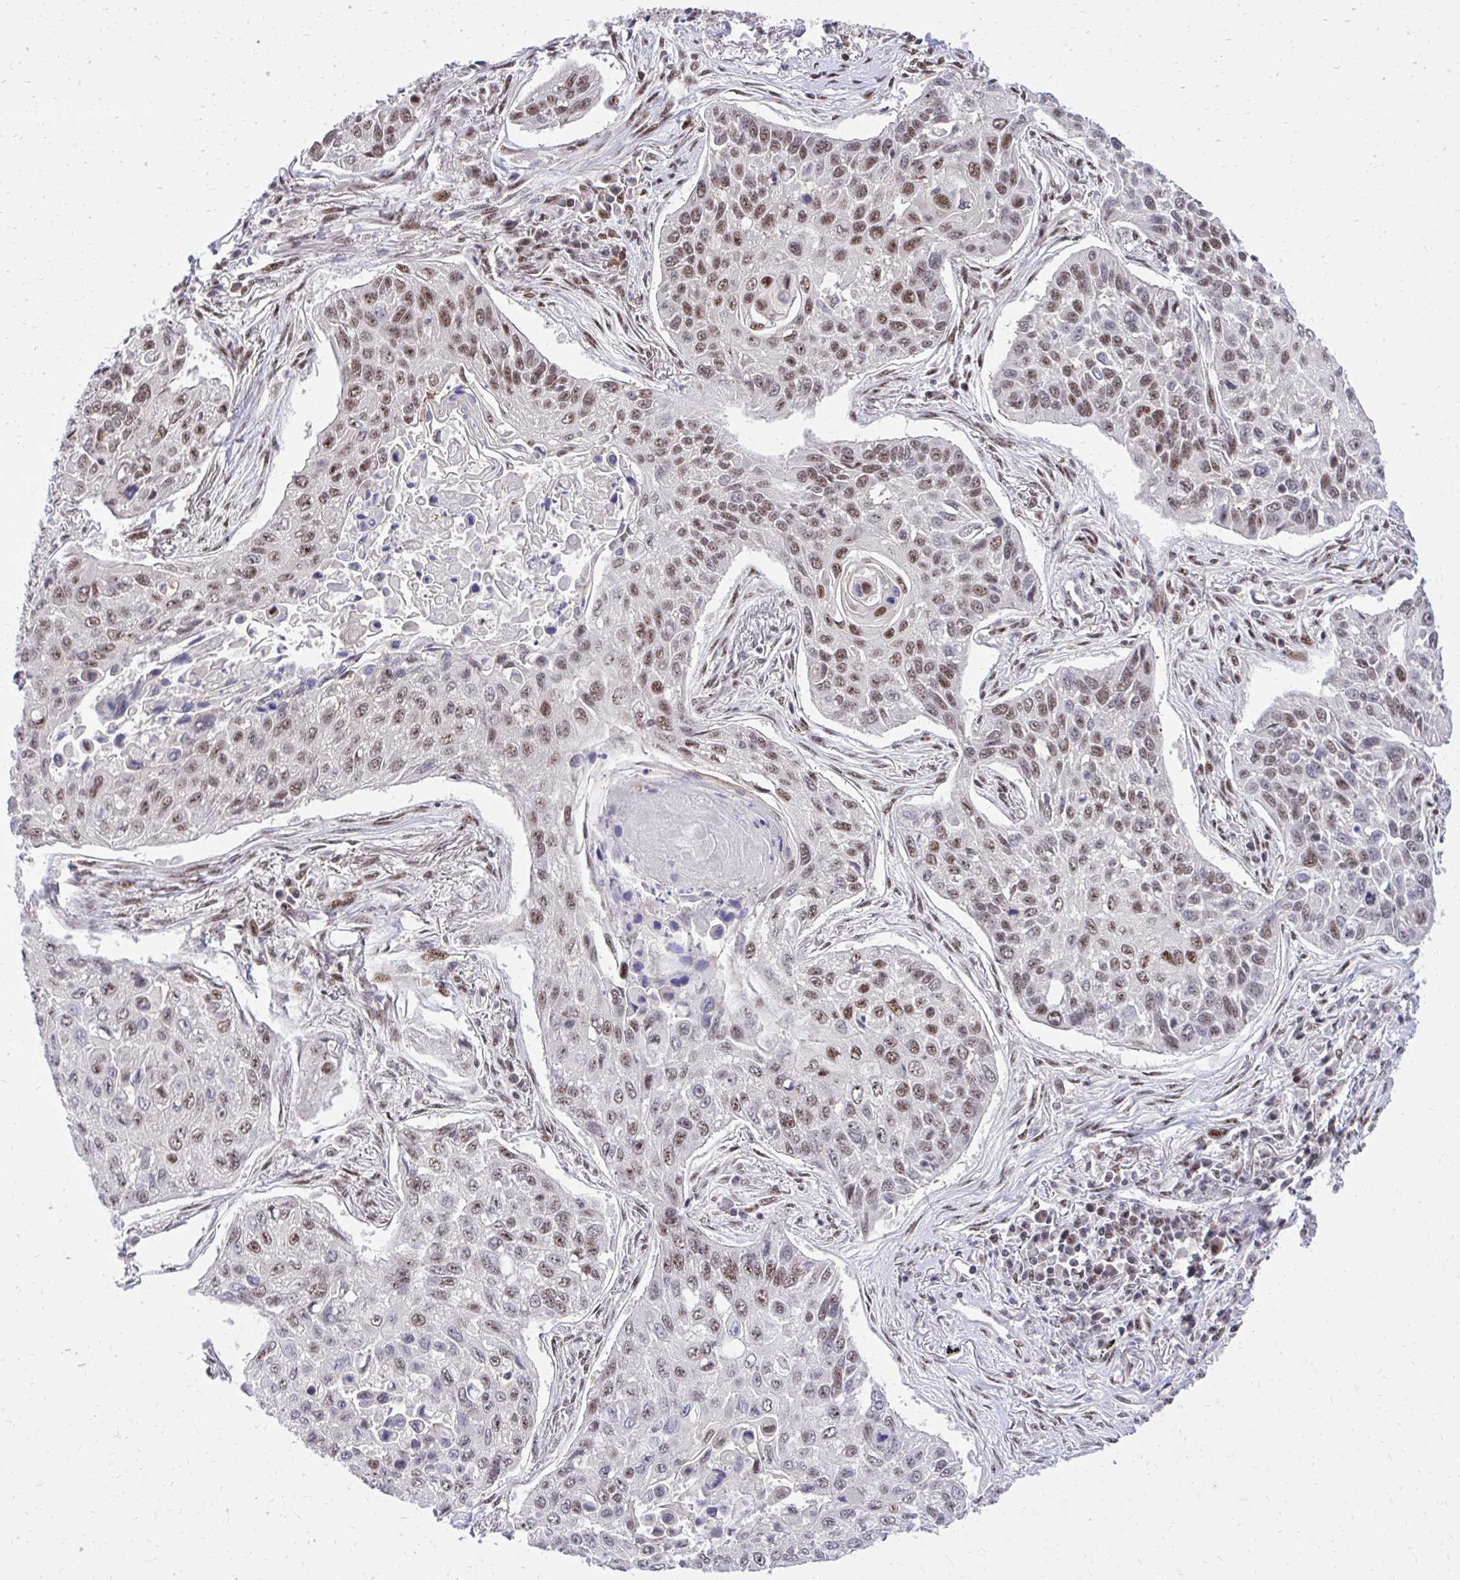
{"staining": {"intensity": "moderate", "quantity": "25%-75%", "location": "nuclear"}, "tissue": "lung cancer", "cell_type": "Tumor cells", "image_type": "cancer", "snomed": [{"axis": "morphology", "description": "Squamous cell carcinoma, NOS"}, {"axis": "topography", "description": "Lung"}], "caption": "Tumor cells exhibit moderate nuclear expression in about 25%-75% of cells in lung cancer (squamous cell carcinoma). (brown staining indicates protein expression, while blue staining denotes nuclei).", "gene": "HOXA4", "patient": {"sex": "male", "age": 75}}